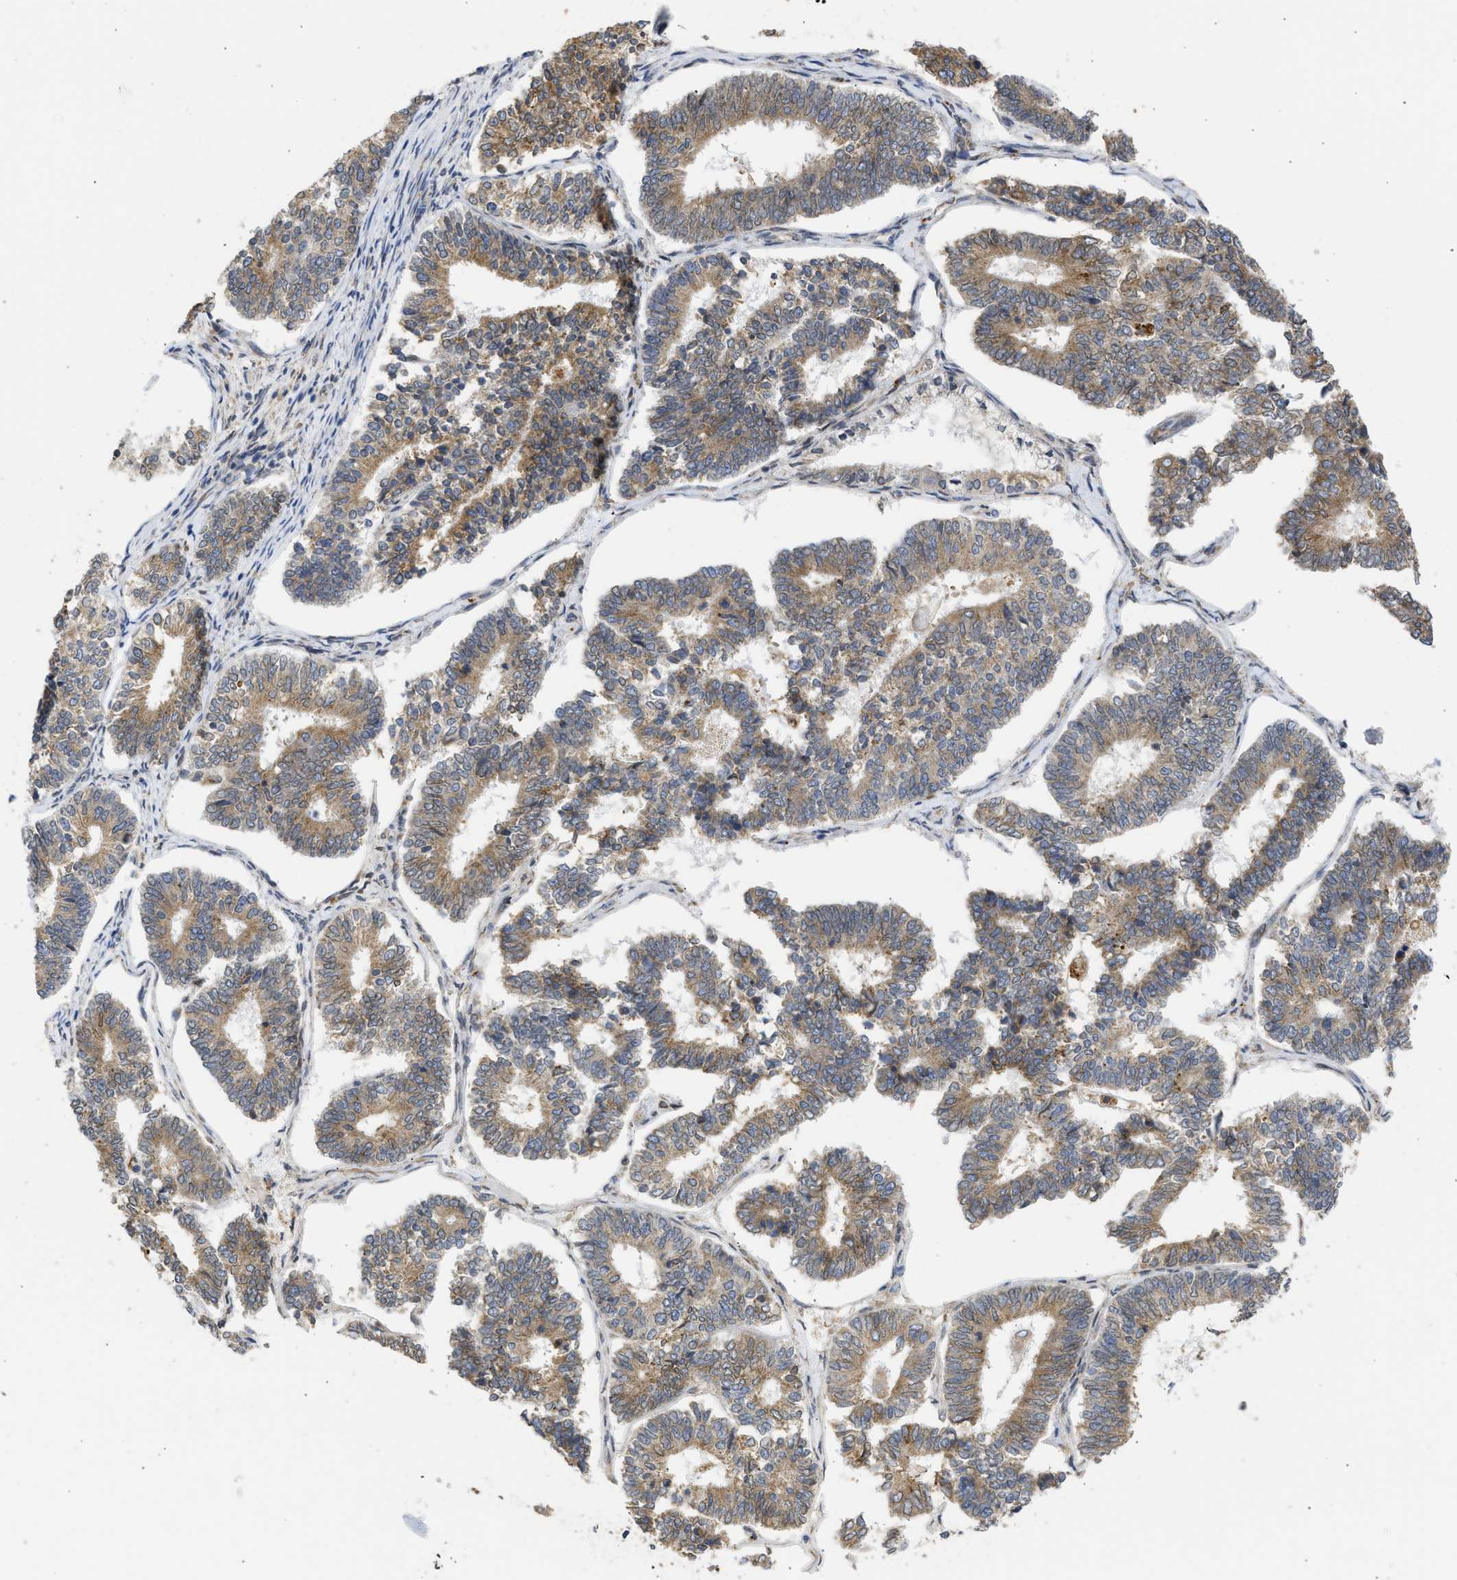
{"staining": {"intensity": "moderate", "quantity": ">75%", "location": "cytoplasmic/membranous"}, "tissue": "endometrial cancer", "cell_type": "Tumor cells", "image_type": "cancer", "snomed": [{"axis": "morphology", "description": "Adenocarcinoma, NOS"}, {"axis": "topography", "description": "Endometrium"}], "caption": "Tumor cells display moderate cytoplasmic/membranous expression in about >75% of cells in endometrial cancer.", "gene": "TMED1", "patient": {"sex": "female", "age": 70}}